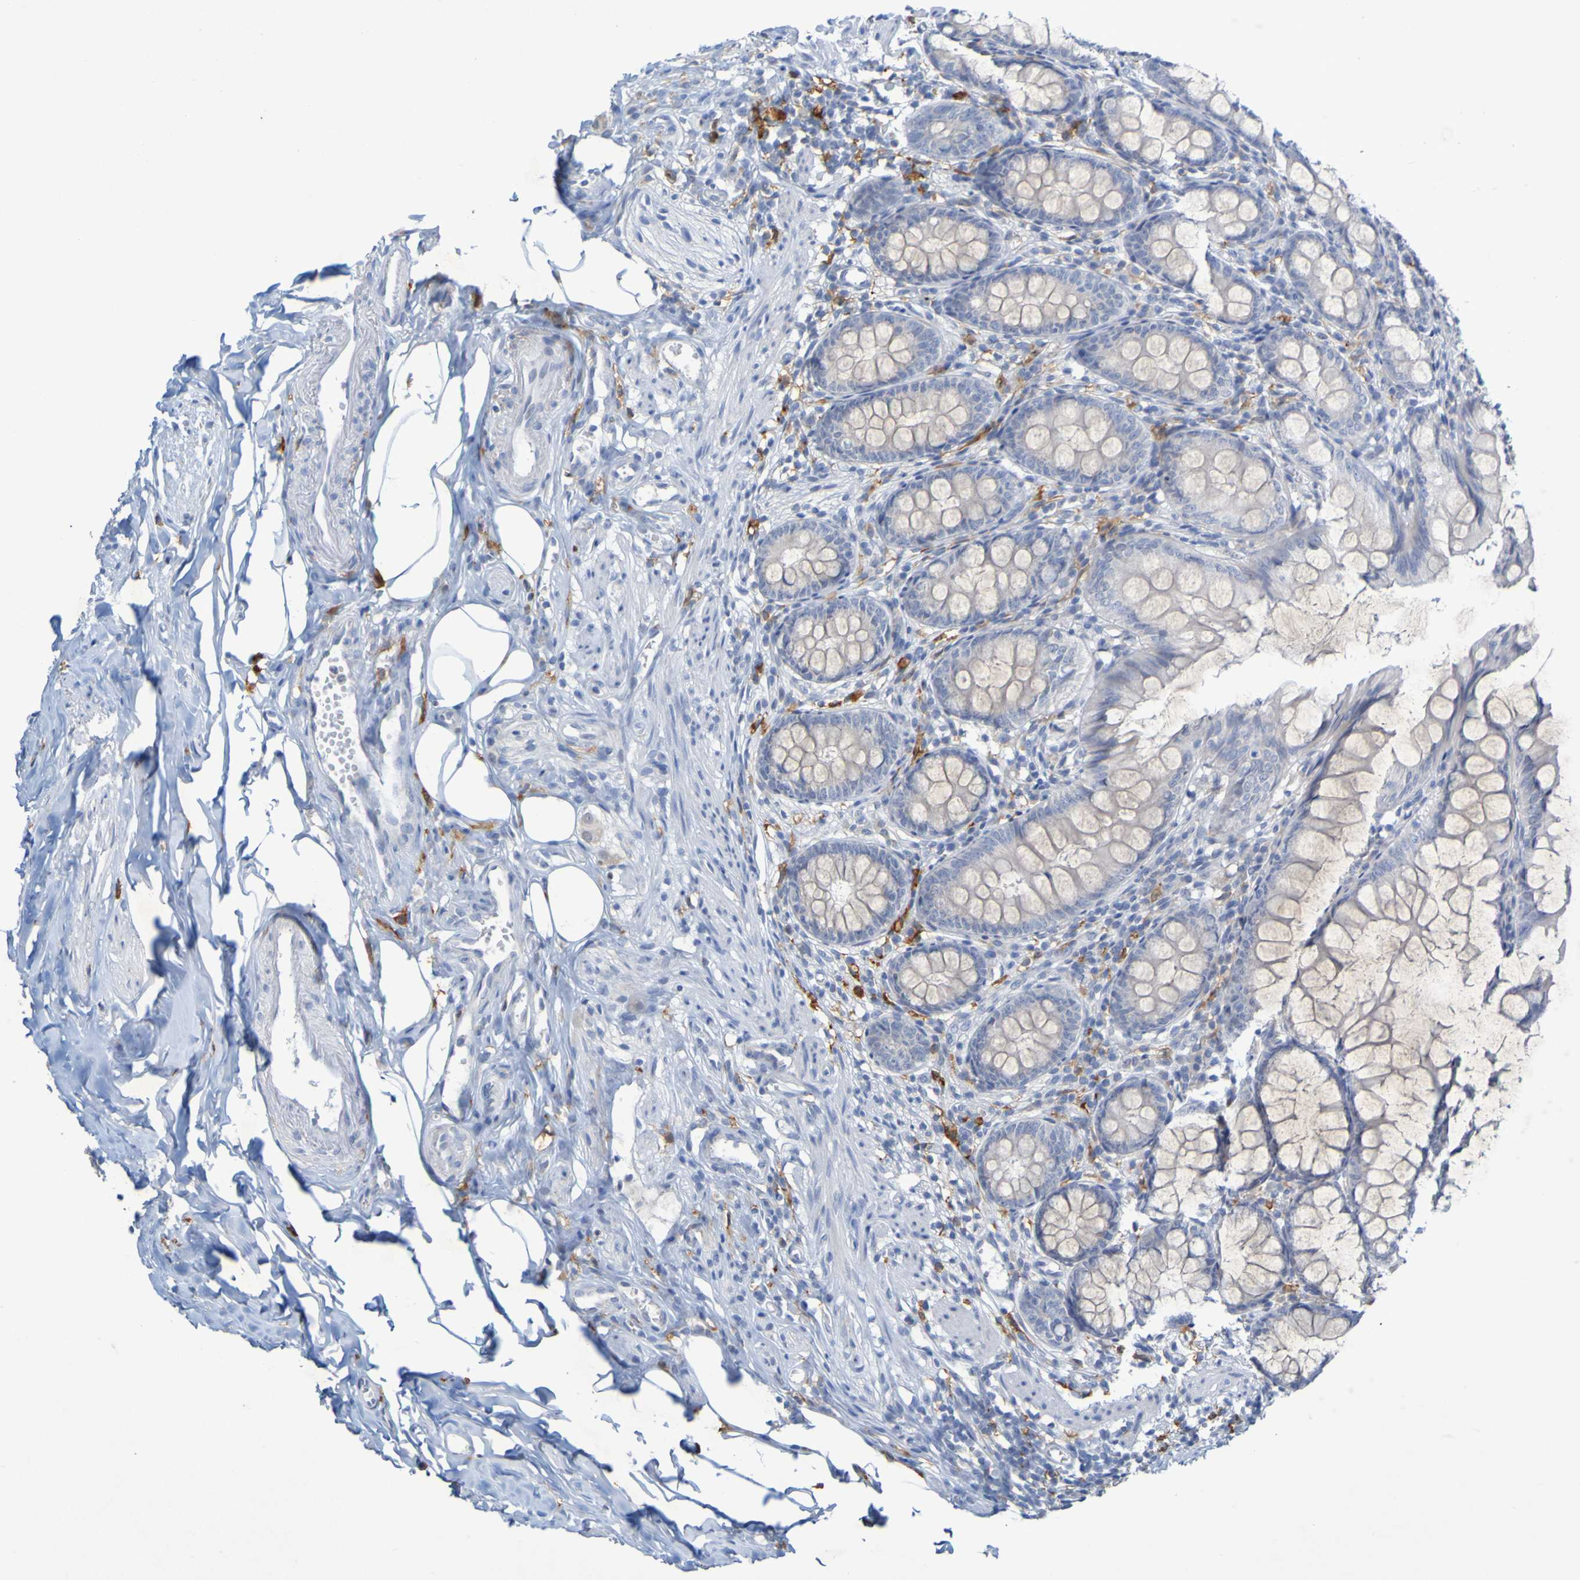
{"staining": {"intensity": "weak", "quantity": ">75%", "location": "cytoplasmic/membranous"}, "tissue": "appendix", "cell_type": "Glandular cells", "image_type": "normal", "snomed": [{"axis": "morphology", "description": "Normal tissue, NOS"}, {"axis": "topography", "description": "Appendix"}], "caption": "Immunohistochemical staining of normal appendix displays weak cytoplasmic/membranous protein positivity in approximately >75% of glandular cells.", "gene": "LILRB5", "patient": {"sex": "female", "age": 77}}